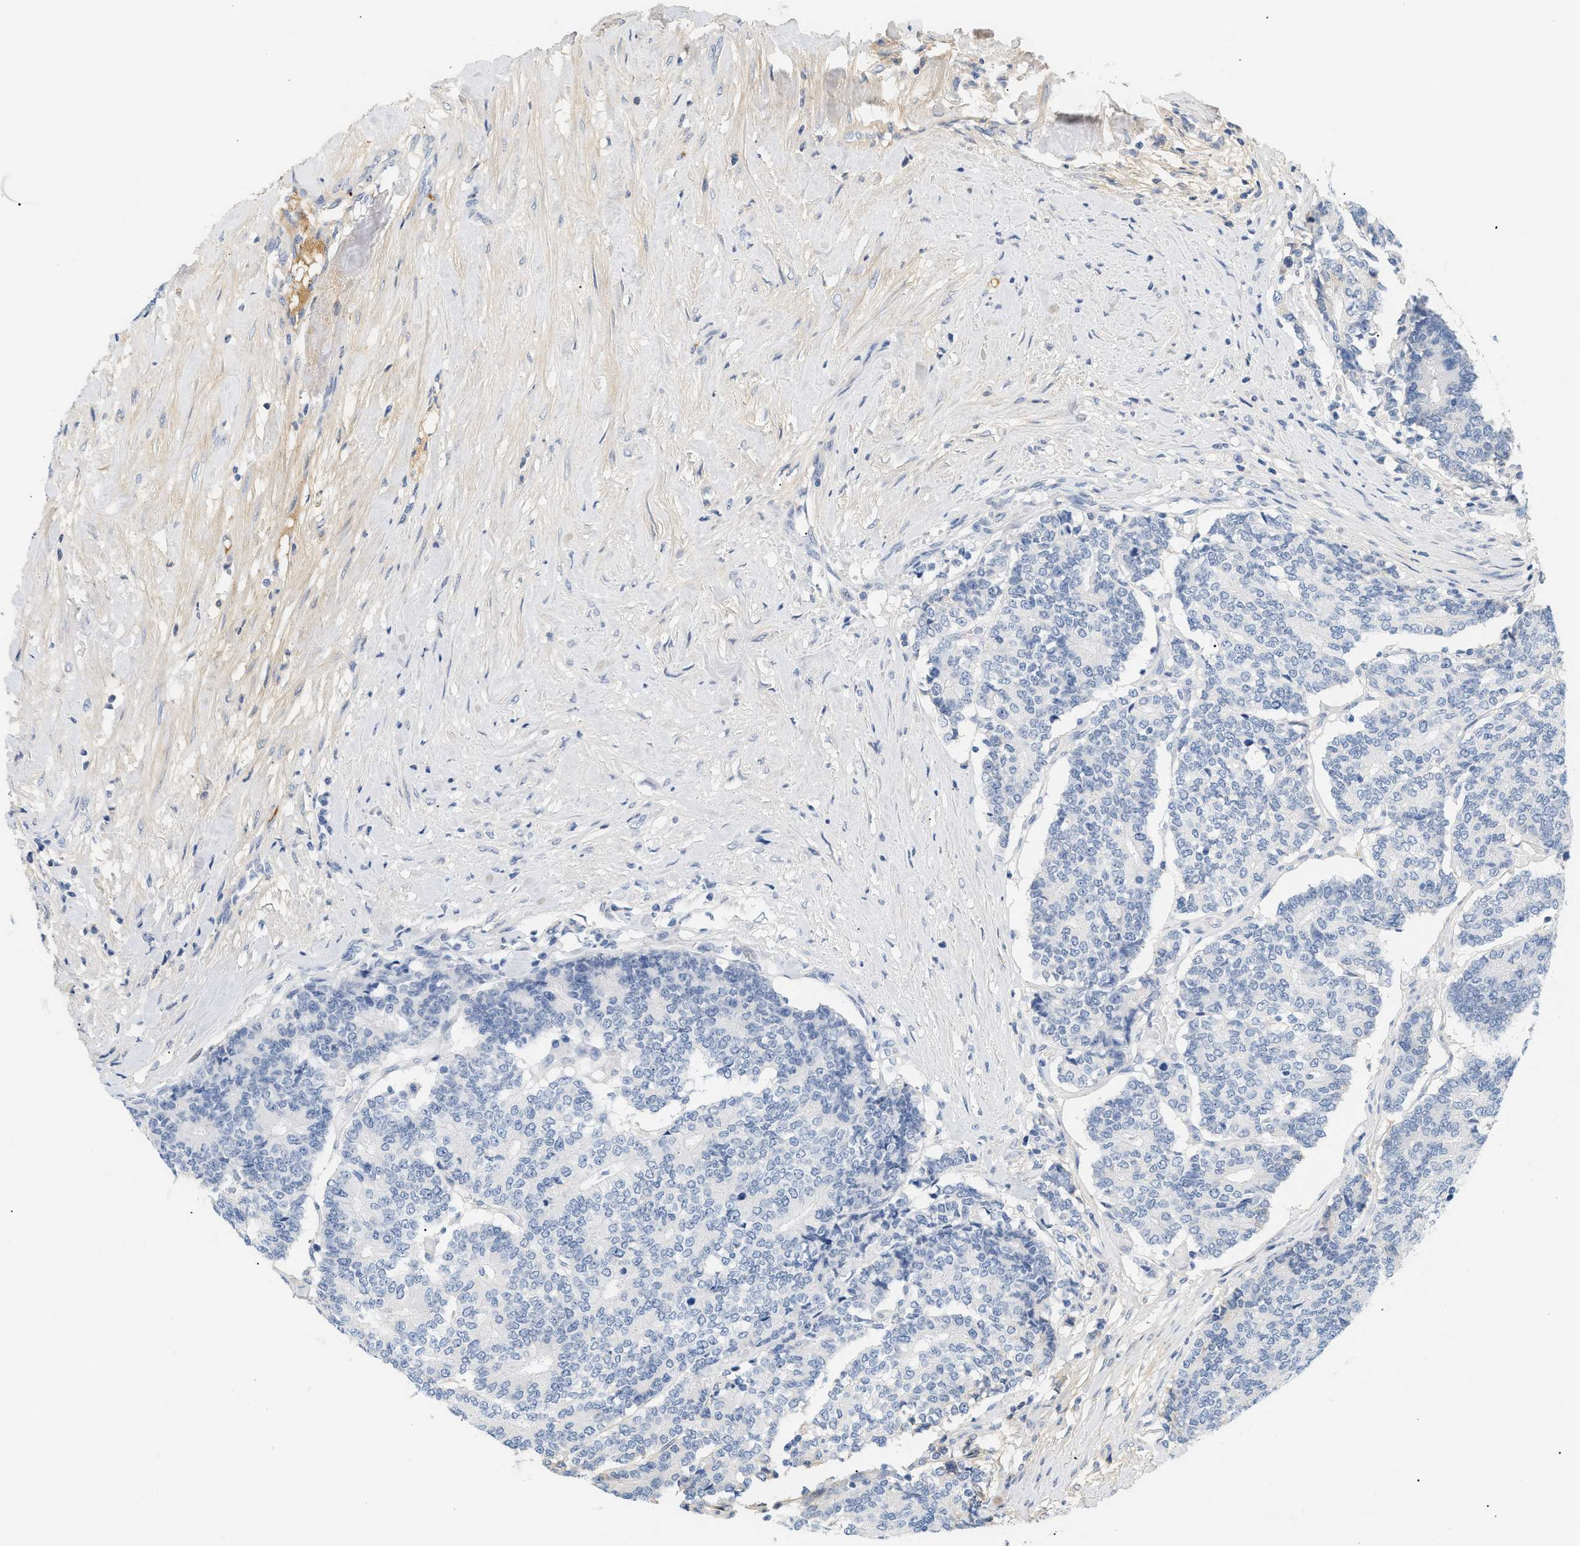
{"staining": {"intensity": "negative", "quantity": "none", "location": "none"}, "tissue": "prostate cancer", "cell_type": "Tumor cells", "image_type": "cancer", "snomed": [{"axis": "morphology", "description": "Normal tissue, NOS"}, {"axis": "morphology", "description": "Adenocarcinoma, High grade"}, {"axis": "topography", "description": "Prostate"}, {"axis": "topography", "description": "Seminal veicle"}], "caption": "IHC of human prostate cancer shows no expression in tumor cells.", "gene": "CFH", "patient": {"sex": "male", "age": 55}}